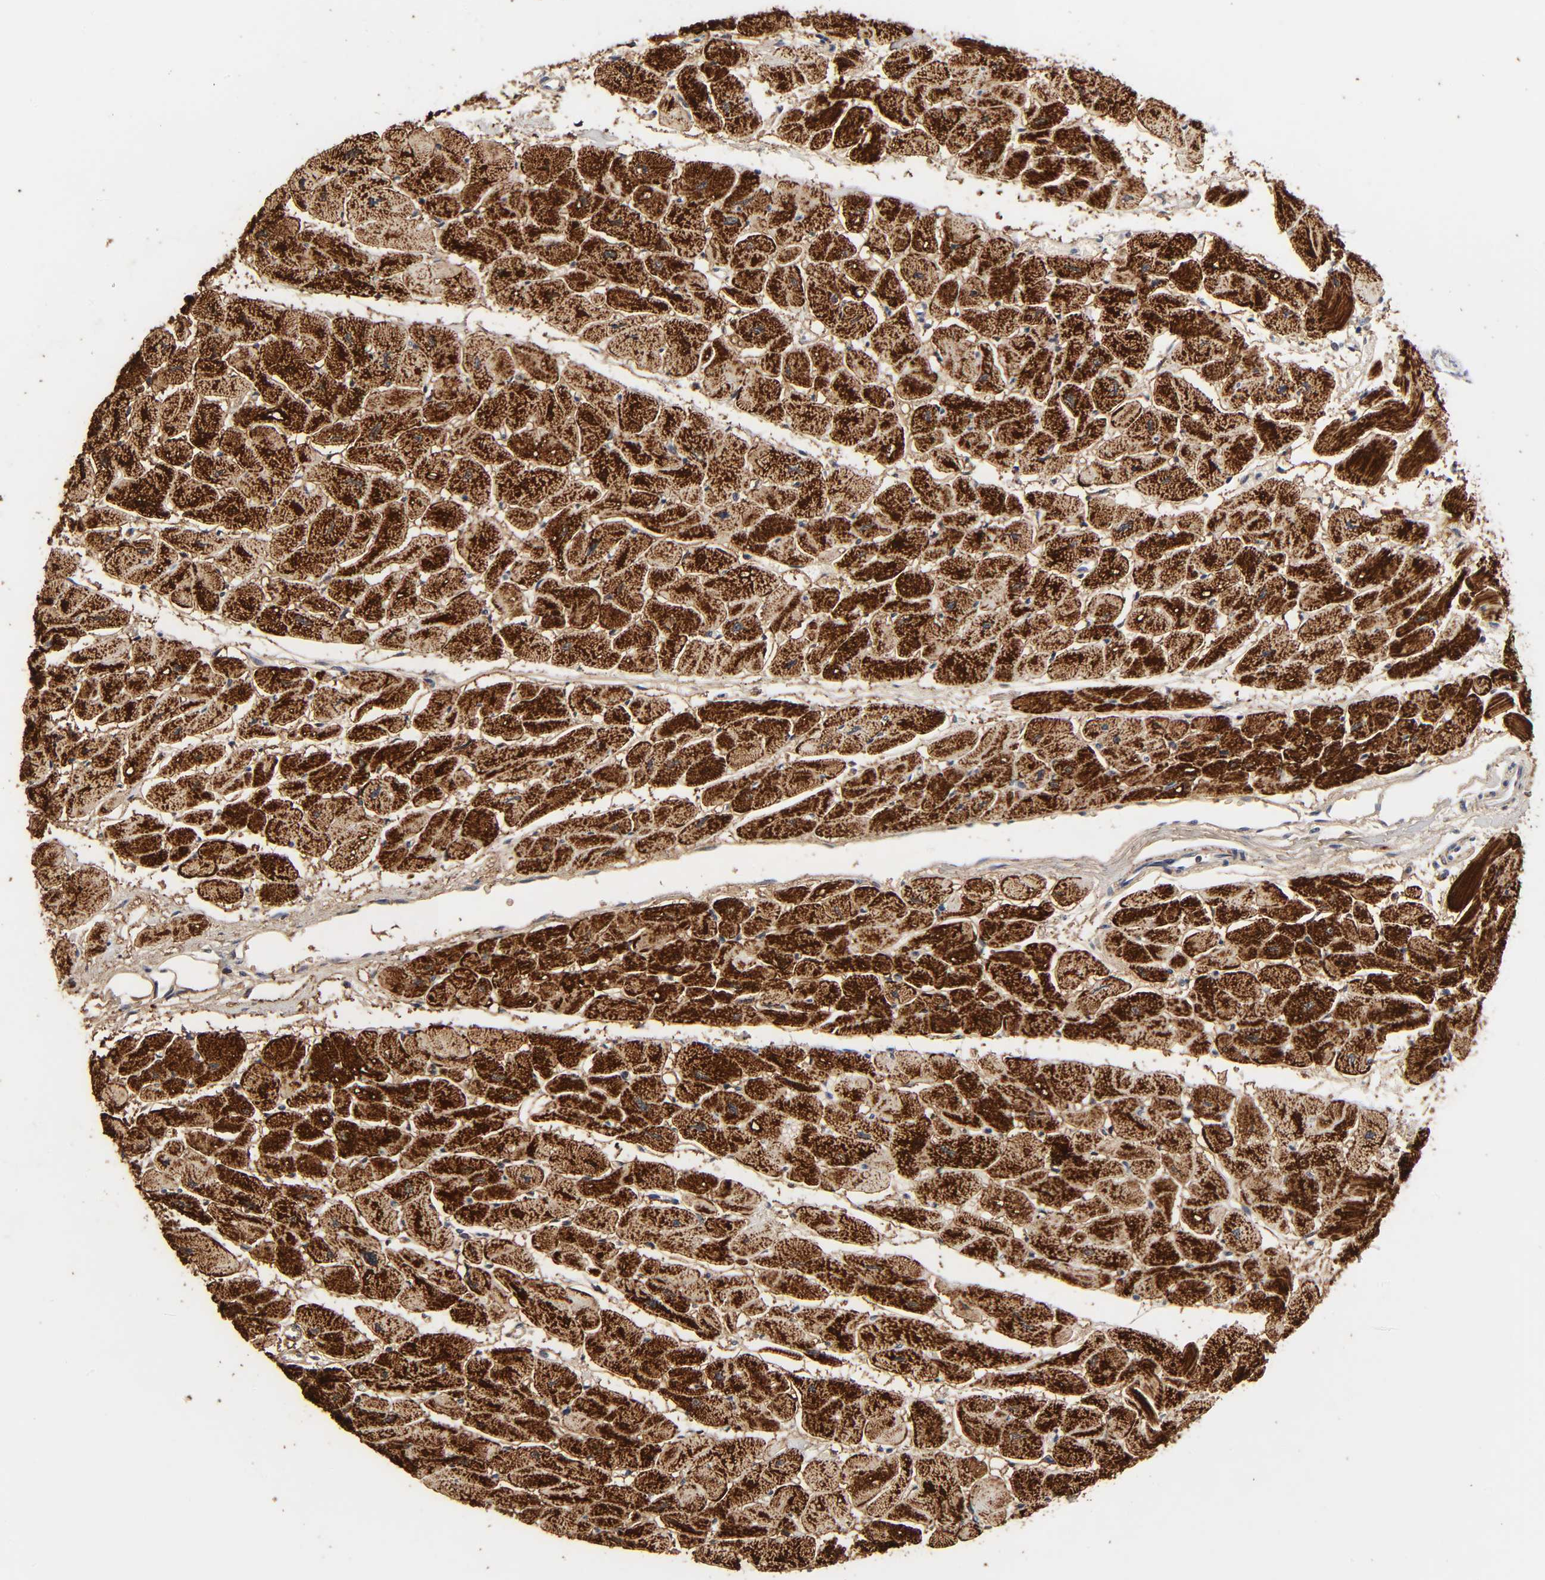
{"staining": {"intensity": "strong", "quantity": ">75%", "location": "cytoplasmic/membranous"}, "tissue": "heart muscle", "cell_type": "Cardiomyocytes", "image_type": "normal", "snomed": [{"axis": "morphology", "description": "Normal tissue, NOS"}, {"axis": "topography", "description": "Heart"}], "caption": "IHC image of normal heart muscle: human heart muscle stained using immunohistochemistry (IHC) displays high levels of strong protein expression localized specifically in the cytoplasmic/membranous of cardiomyocytes, appearing as a cytoplasmic/membranous brown color.", "gene": "COX6B1", "patient": {"sex": "female", "age": 54}}